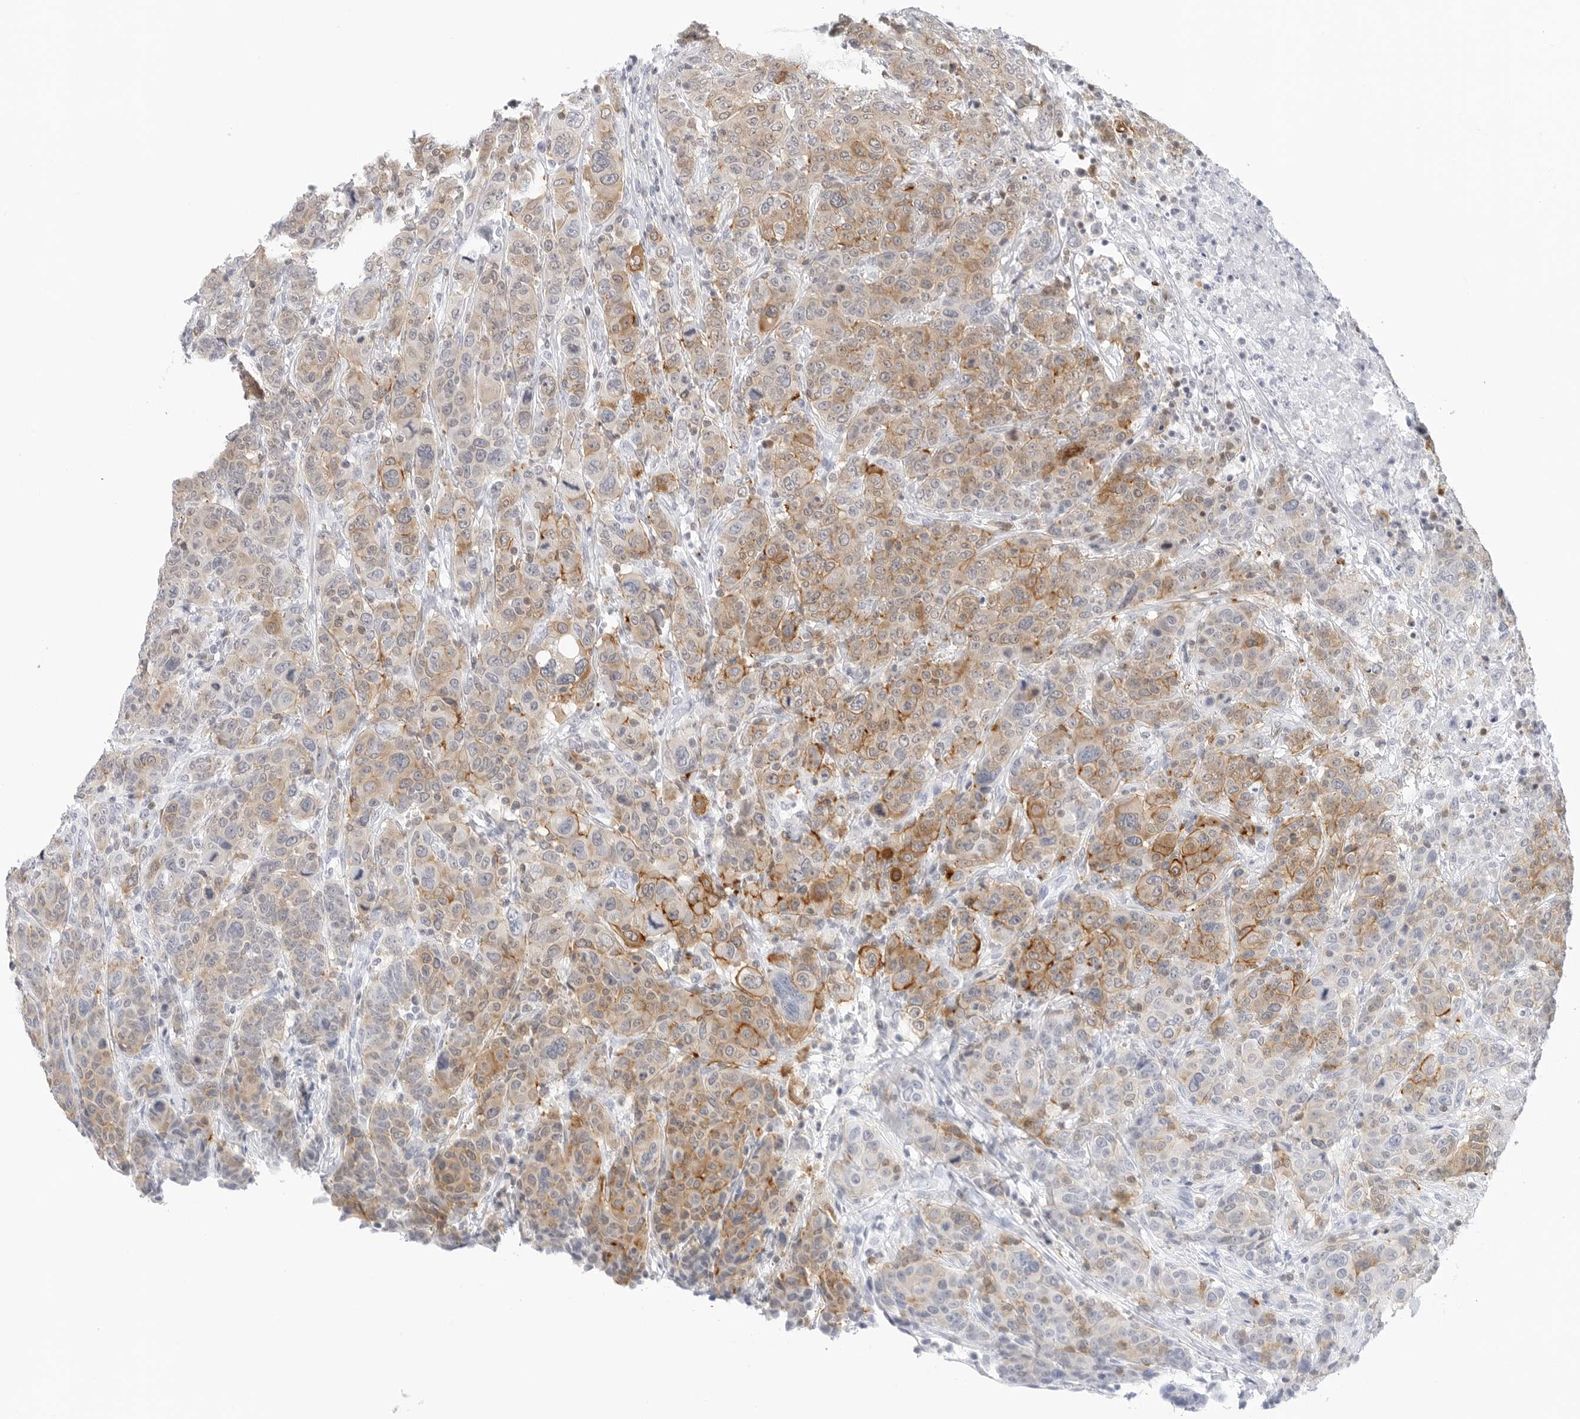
{"staining": {"intensity": "moderate", "quantity": ">75%", "location": "cytoplasmic/membranous"}, "tissue": "breast cancer", "cell_type": "Tumor cells", "image_type": "cancer", "snomed": [{"axis": "morphology", "description": "Duct carcinoma"}, {"axis": "topography", "description": "Breast"}], "caption": "Breast cancer (infiltrating ductal carcinoma) tissue exhibits moderate cytoplasmic/membranous staining in approximately >75% of tumor cells, visualized by immunohistochemistry.", "gene": "SLC9A3R1", "patient": {"sex": "female", "age": 37}}